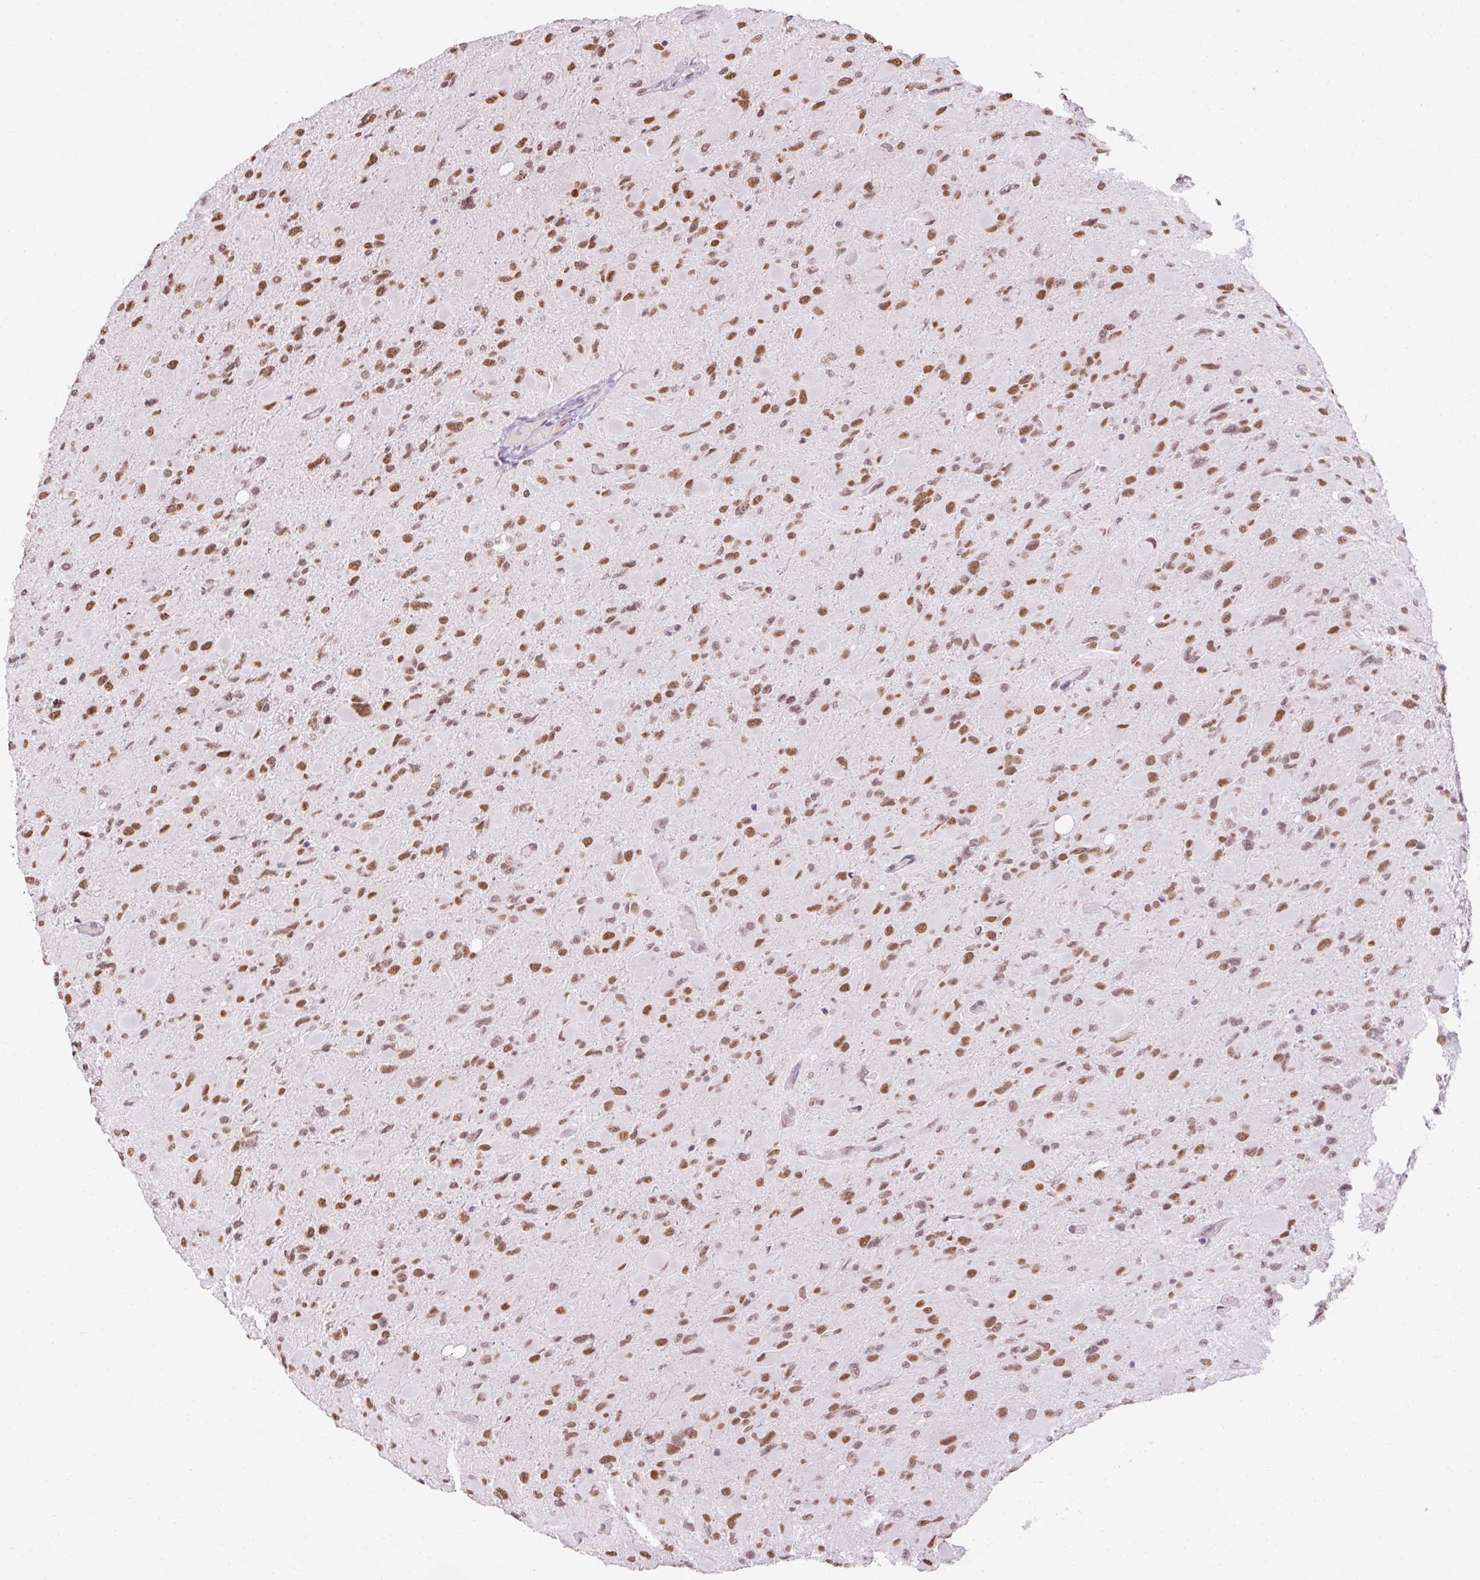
{"staining": {"intensity": "moderate", "quantity": ">75%", "location": "nuclear"}, "tissue": "glioma", "cell_type": "Tumor cells", "image_type": "cancer", "snomed": [{"axis": "morphology", "description": "Glioma, malignant, High grade"}, {"axis": "topography", "description": "Cerebral cortex"}], "caption": "Protein staining of malignant high-grade glioma tissue exhibits moderate nuclear expression in about >75% of tumor cells.", "gene": "NPIPB12", "patient": {"sex": "female", "age": 36}}